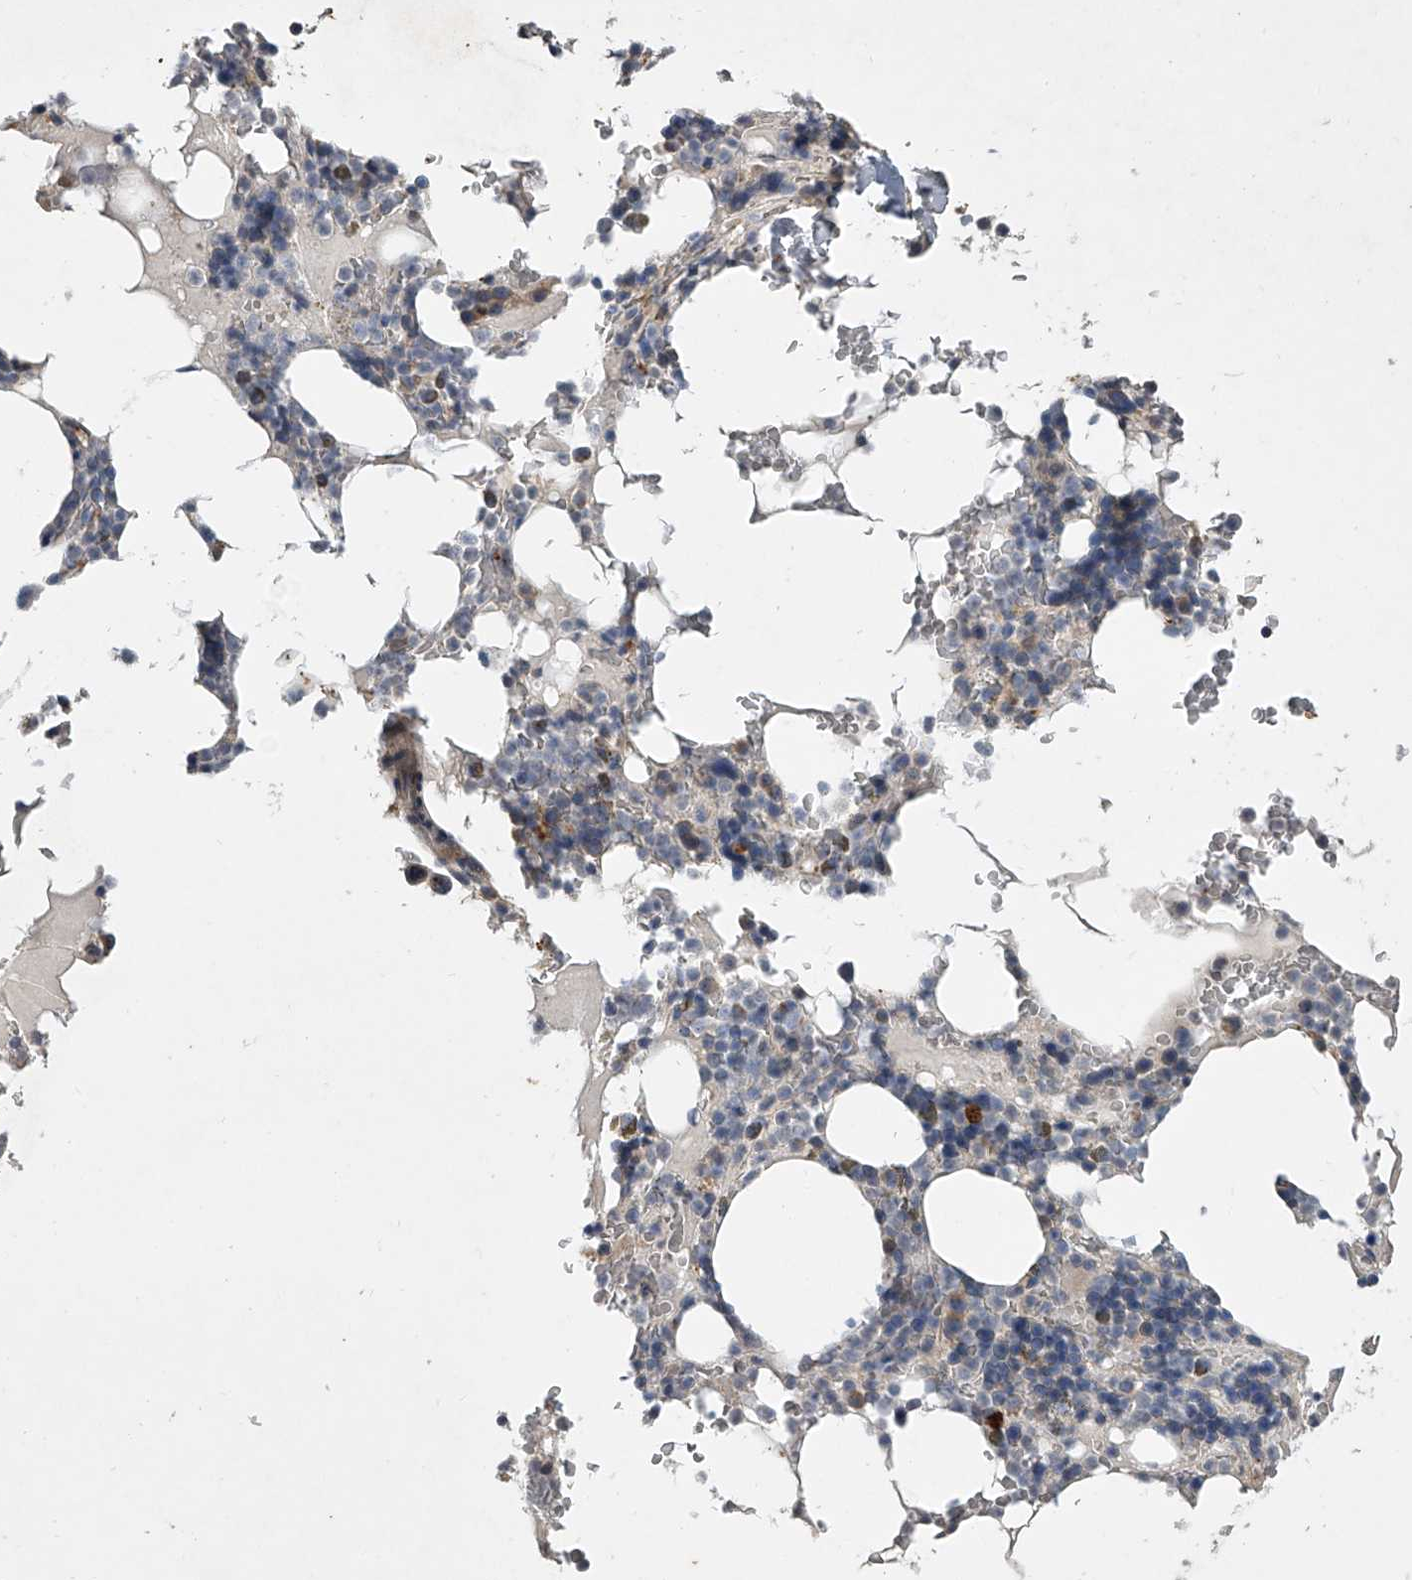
{"staining": {"intensity": "moderate", "quantity": "<25%", "location": "cytoplasmic/membranous"}, "tissue": "bone marrow", "cell_type": "Hematopoietic cells", "image_type": "normal", "snomed": [{"axis": "morphology", "description": "Normal tissue, NOS"}, {"axis": "topography", "description": "Bone marrow"}], "caption": "Human bone marrow stained with a brown dye demonstrates moderate cytoplasmic/membranous positive staining in approximately <25% of hematopoietic cells.", "gene": "DOCK9", "patient": {"sex": "male", "age": 58}}